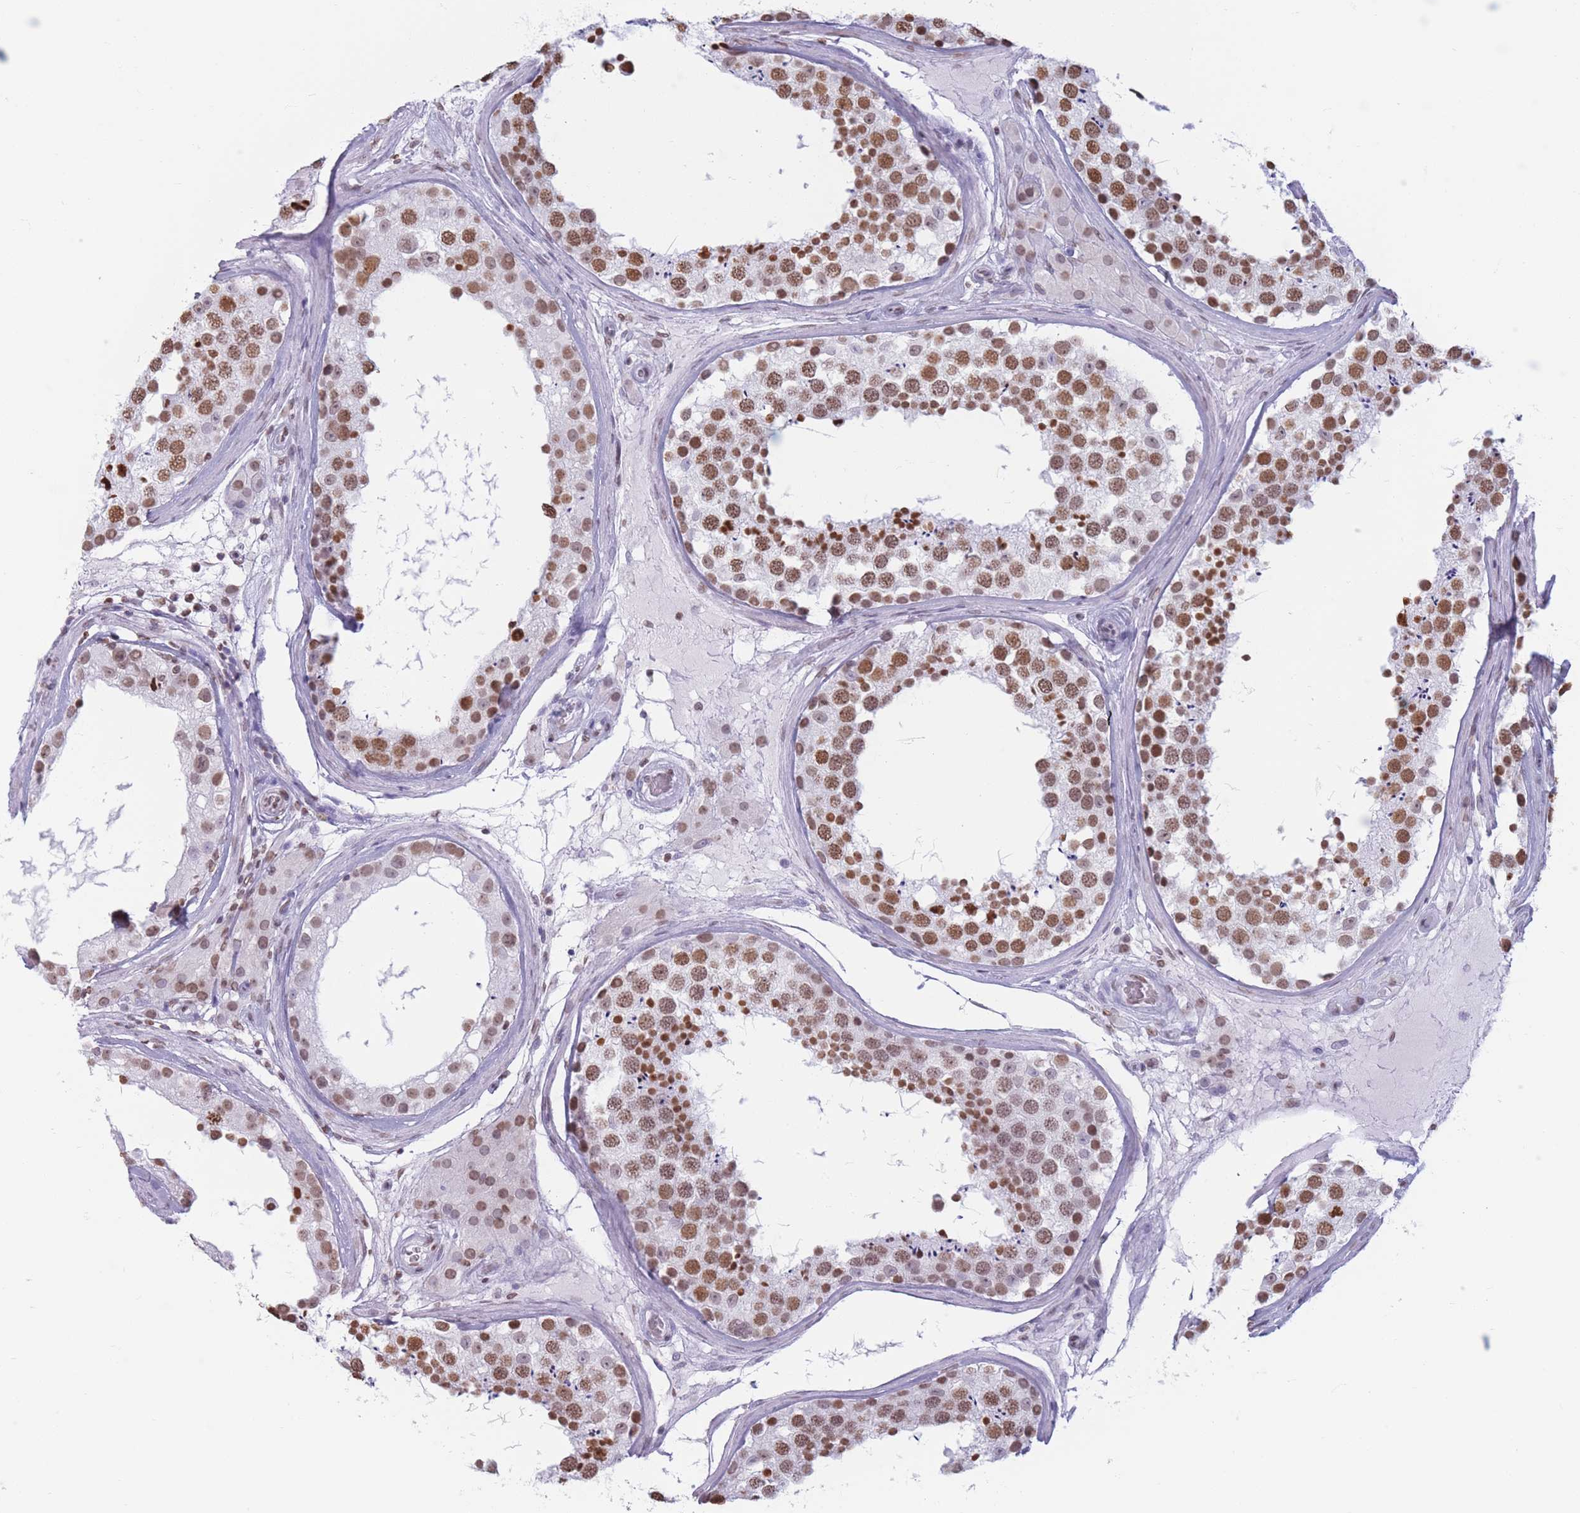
{"staining": {"intensity": "moderate", "quantity": ">75%", "location": "nuclear"}, "tissue": "testis", "cell_type": "Cells in seminiferous ducts", "image_type": "normal", "snomed": [{"axis": "morphology", "description": "Normal tissue, NOS"}, {"axis": "topography", "description": "Testis"}], "caption": "A high-resolution micrograph shows immunohistochemistry staining of unremarkable testis, which demonstrates moderate nuclear positivity in approximately >75% of cells in seminiferous ducts.", "gene": "RYK", "patient": {"sex": "male", "age": 46}}